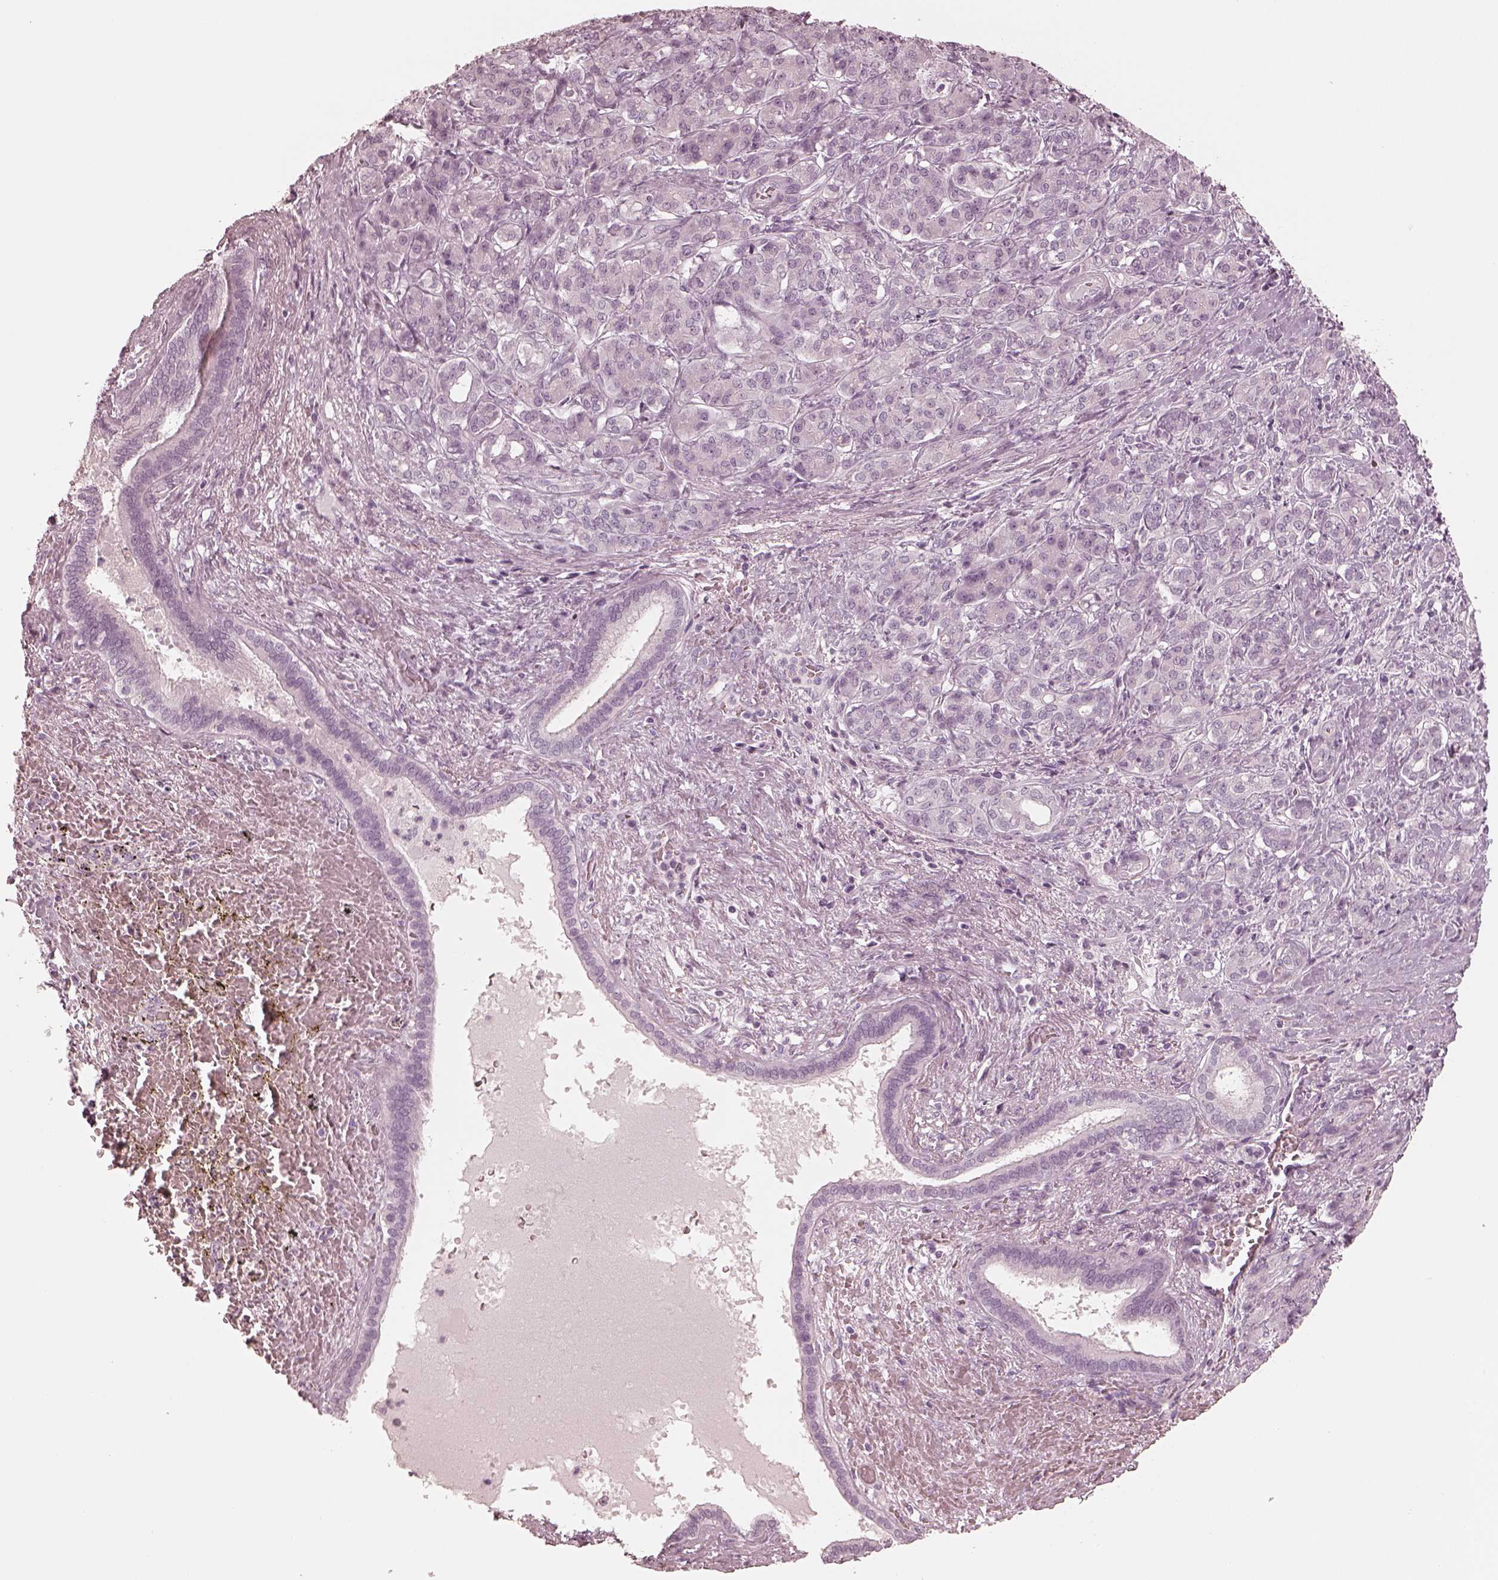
{"staining": {"intensity": "negative", "quantity": "none", "location": "none"}, "tissue": "pancreatic cancer", "cell_type": "Tumor cells", "image_type": "cancer", "snomed": [{"axis": "morphology", "description": "Normal tissue, NOS"}, {"axis": "morphology", "description": "Inflammation, NOS"}, {"axis": "morphology", "description": "Adenocarcinoma, NOS"}, {"axis": "topography", "description": "Pancreas"}], "caption": "The micrograph reveals no significant positivity in tumor cells of adenocarcinoma (pancreatic).", "gene": "CALR3", "patient": {"sex": "male", "age": 57}}